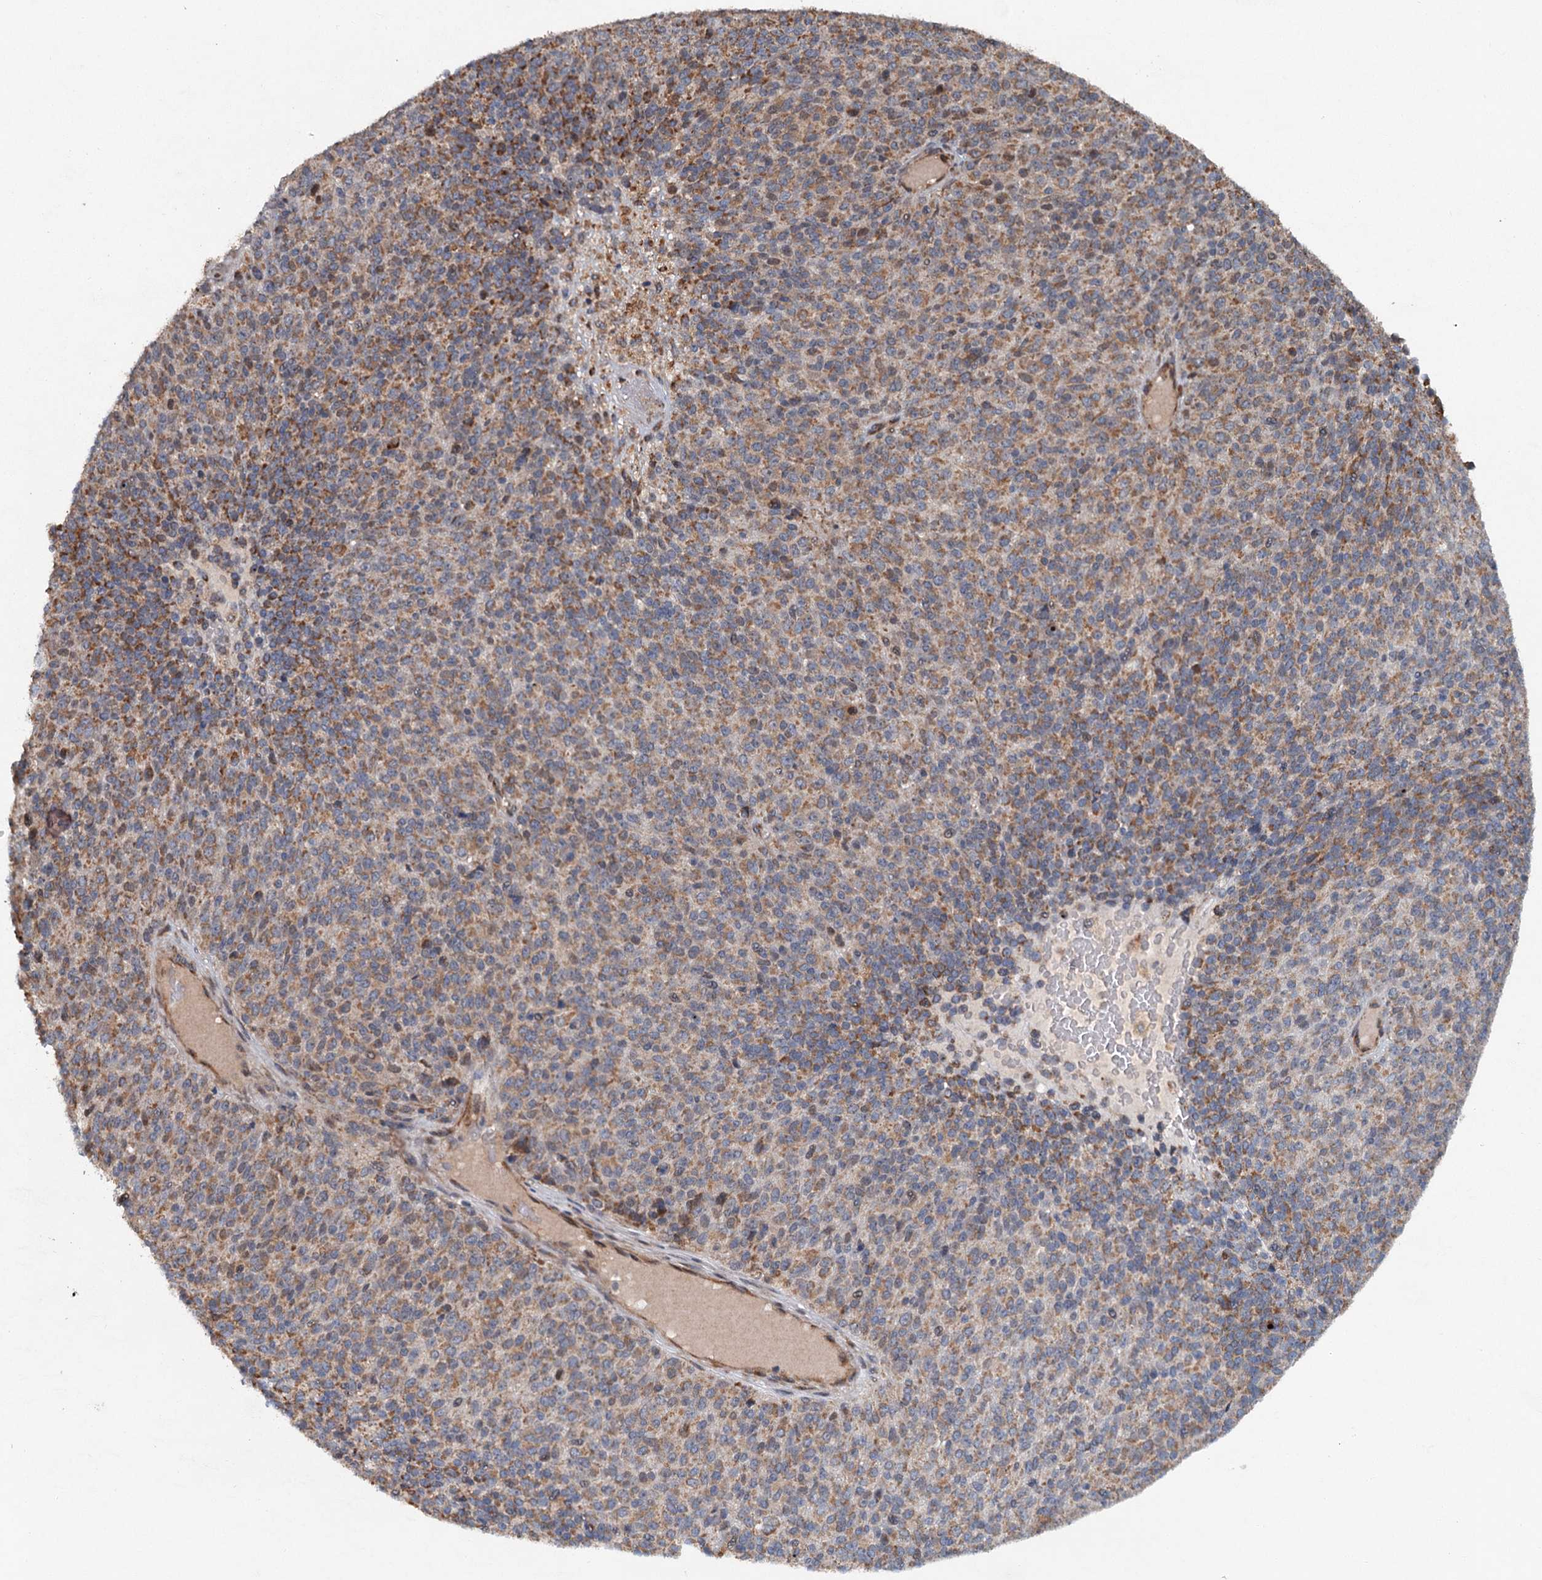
{"staining": {"intensity": "moderate", "quantity": ">75%", "location": "cytoplasmic/membranous"}, "tissue": "melanoma", "cell_type": "Tumor cells", "image_type": "cancer", "snomed": [{"axis": "morphology", "description": "Malignant melanoma, Metastatic site"}, {"axis": "topography", "description": "Brain"}], "caption": "Immunohistochemistry (DAB) staining of human malignant melanoma (metastatic site) shows moderate cytoplasmic/membranous protein staining in approximately >75% of tumor cells. (DAB (3,3'-diaminobenzidine) IHC with brightfield microscopy, high magnification).", "gene": "SRPX2", "patient": {"sex": "female", "age": 56}}